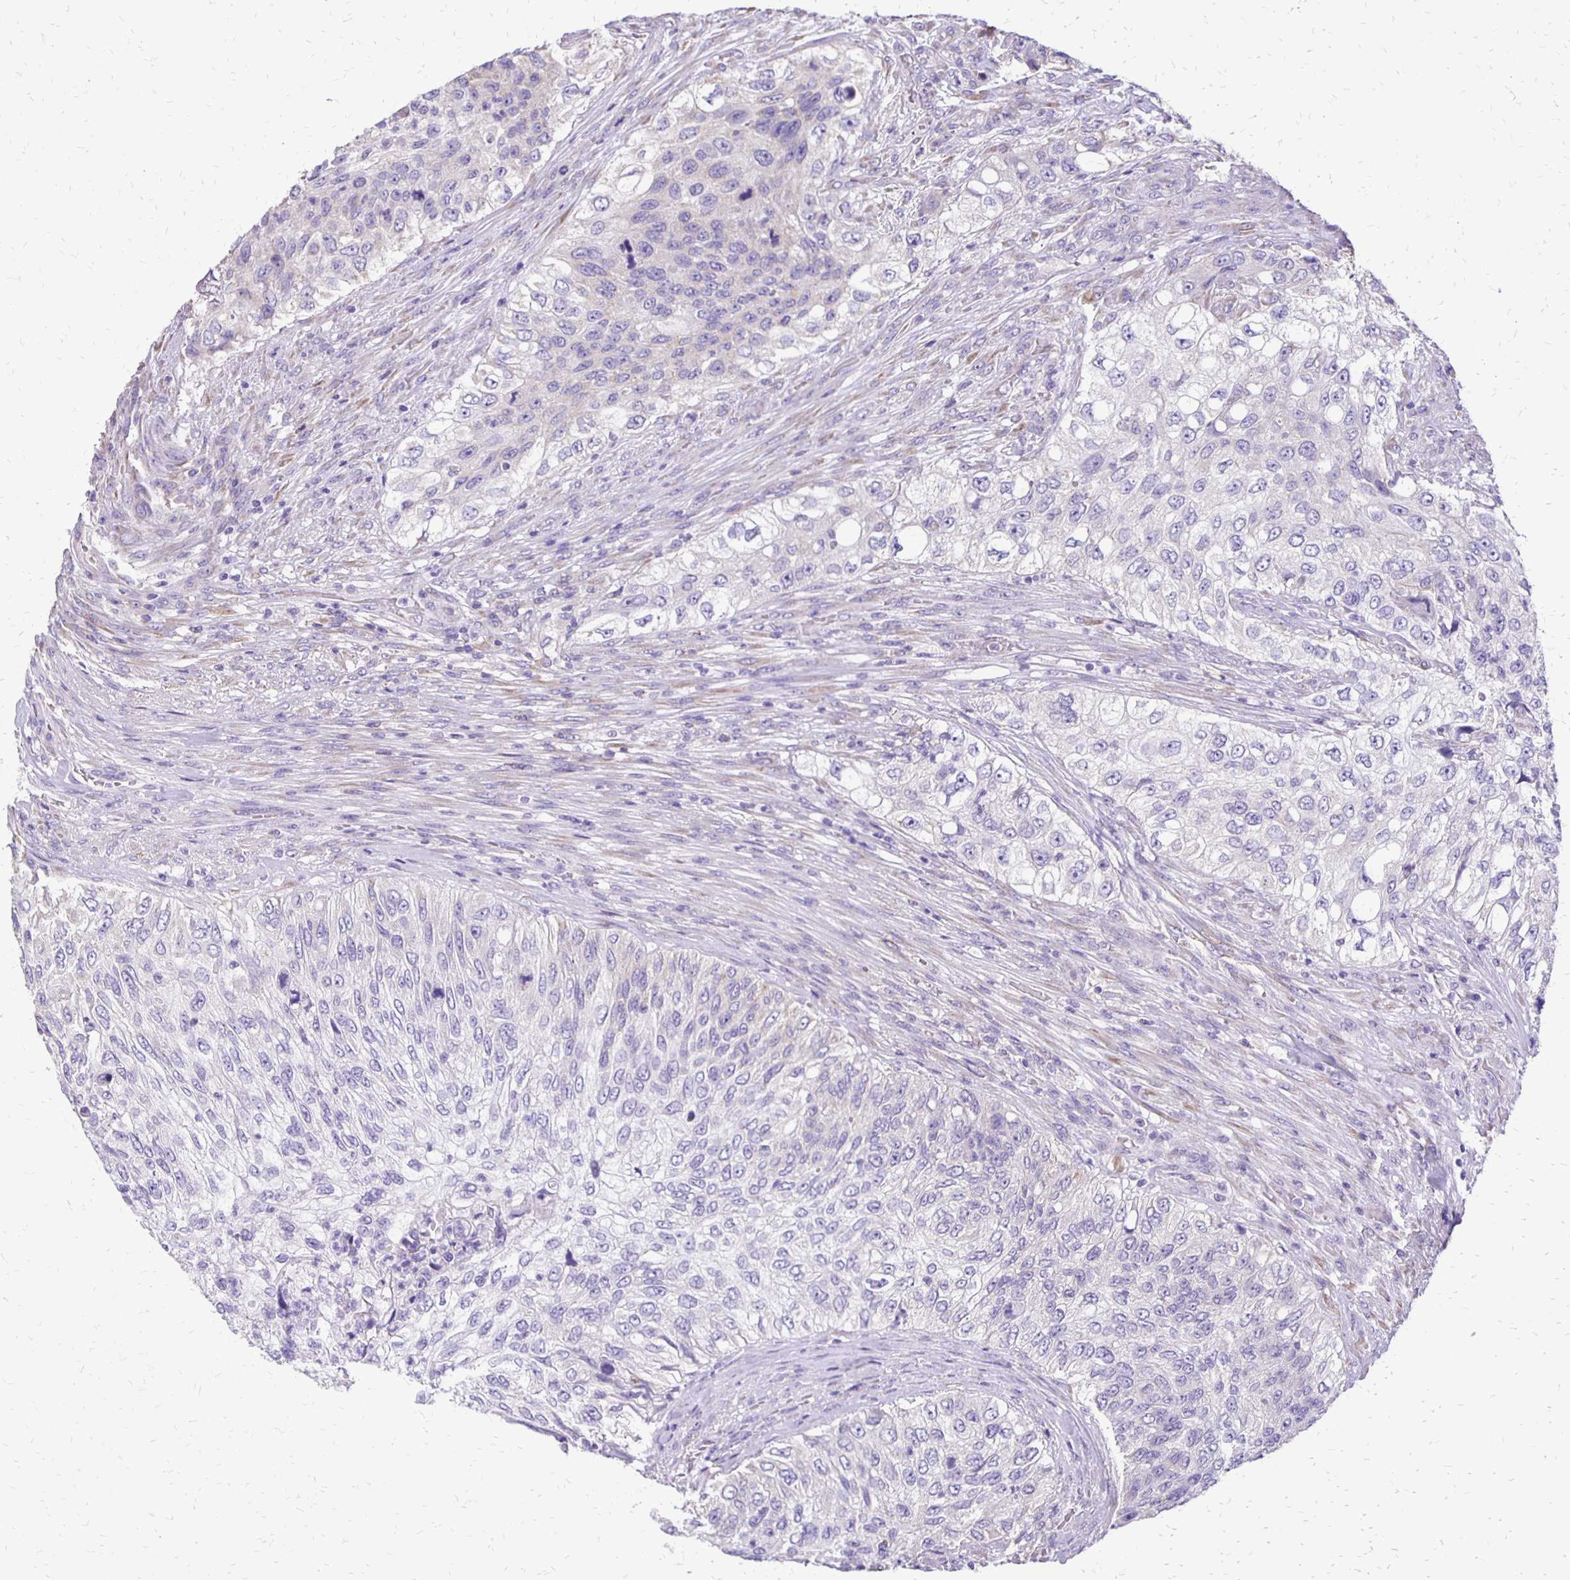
{"staining": {"intensity": "negative", "quantity": "none", "location": "none"}, "tissue": "urothelial cancer", "cell_type": "Tumor cells", "image_type": "cancer", "snomed": [{"axis": "morphology", "description": "Urothelial carcinoma, High grade"}, {"axis": "topography", "description": "Urinary bladder"}], "caption": "Protein analysis of high-grade urothelial carcinoma demonstrates no significant positivity in tumor cells.", "gene": "ANKRD45", "patient": {"sex": "female", "age": 60}}